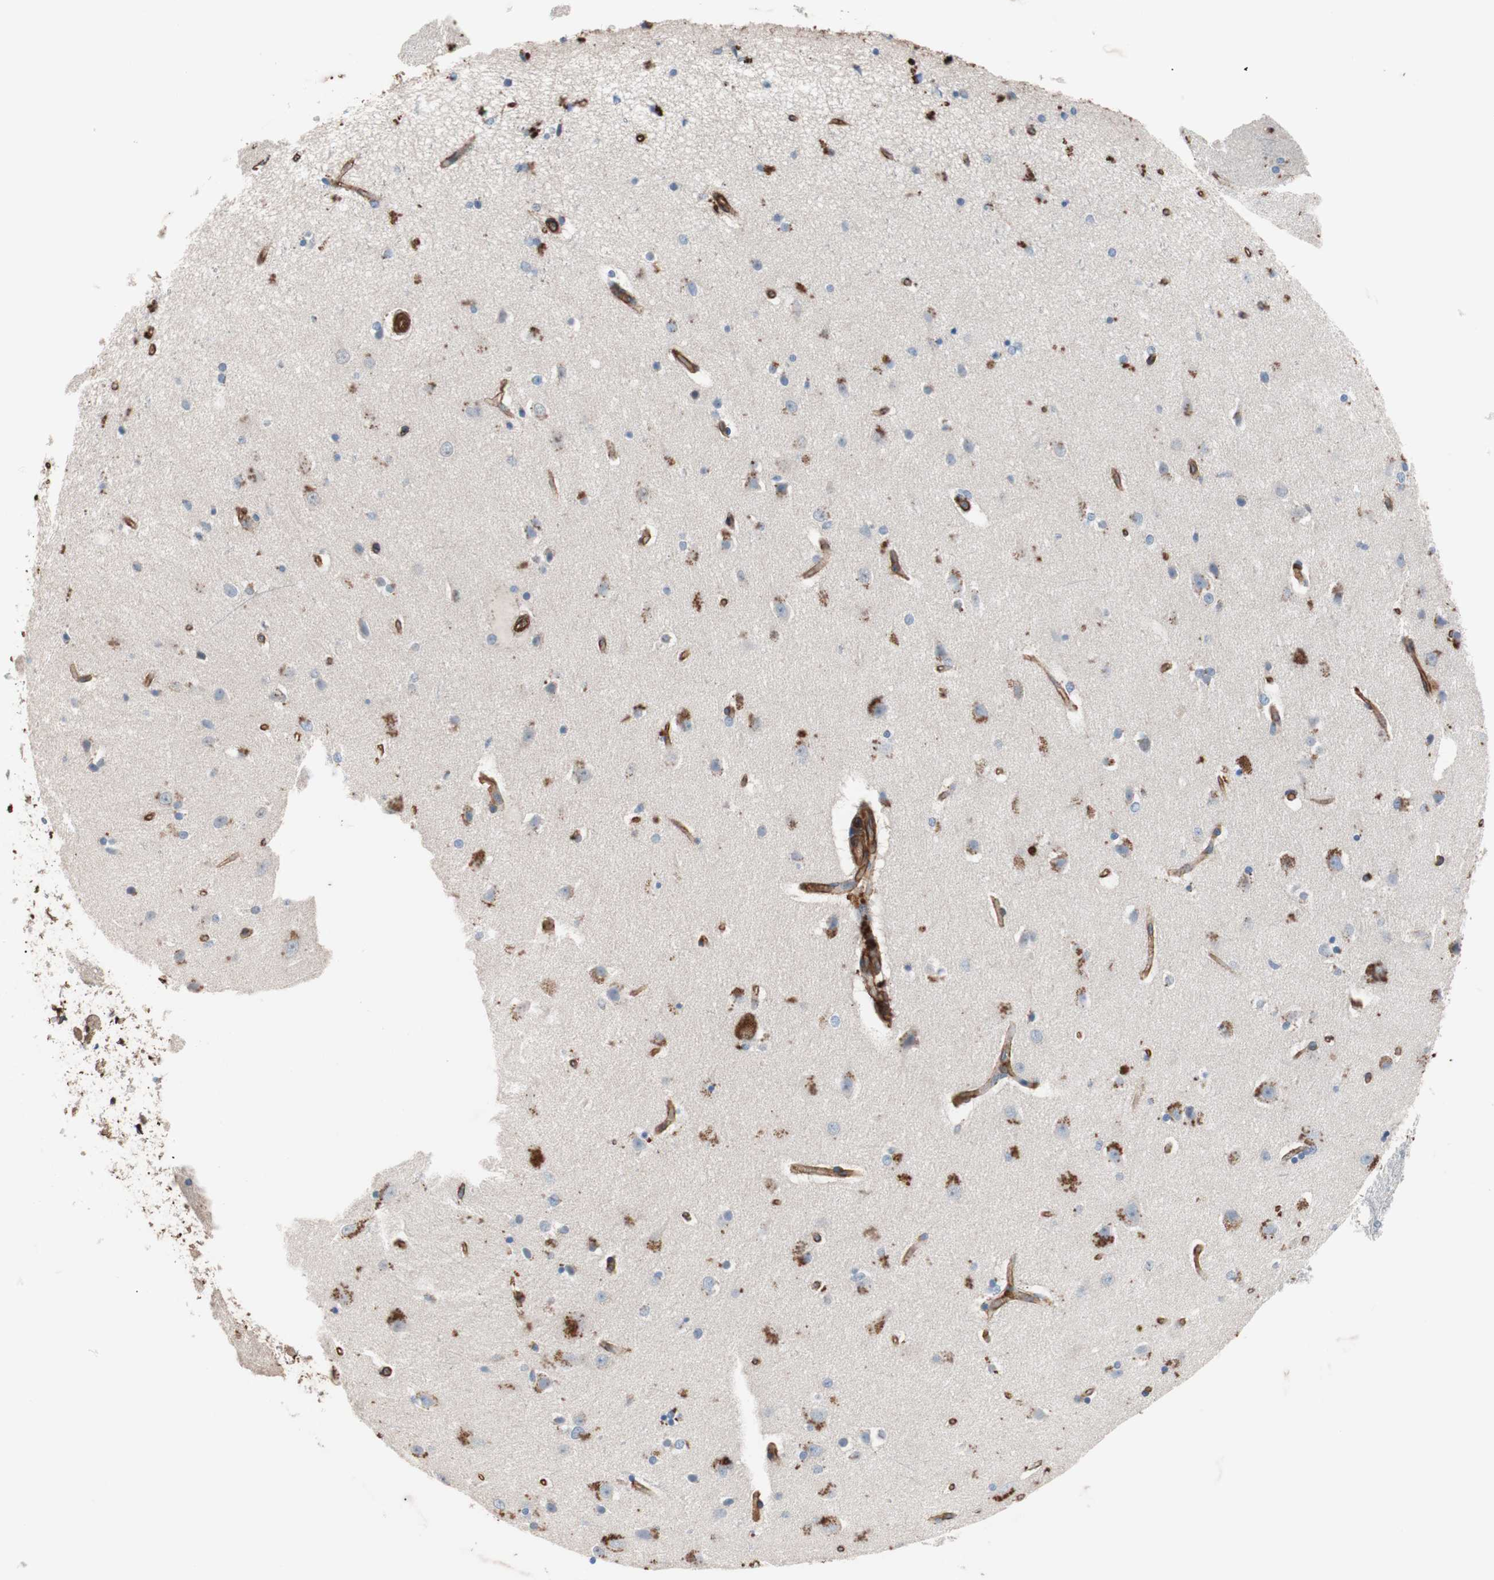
{"staining": {"intensity": "negative", "quantity": "none", "location": "none"}, "tissue": "caudate", "cell_type": "Glial cells", "image_type": "normal", "snomed": [{"axis": "morphology", "description": "Normal tissue, NOS"}, {"axis": "topography", "description": "Lateral ventricle wall"}], "caption": "Immunohistochemistry (IHC) photomicrograph of normal human caudate stained for a protein (brown), which reveals no staining in glial cells.", "gene": "SPINT1", "patient": {"sex": "female", "age": 54}}